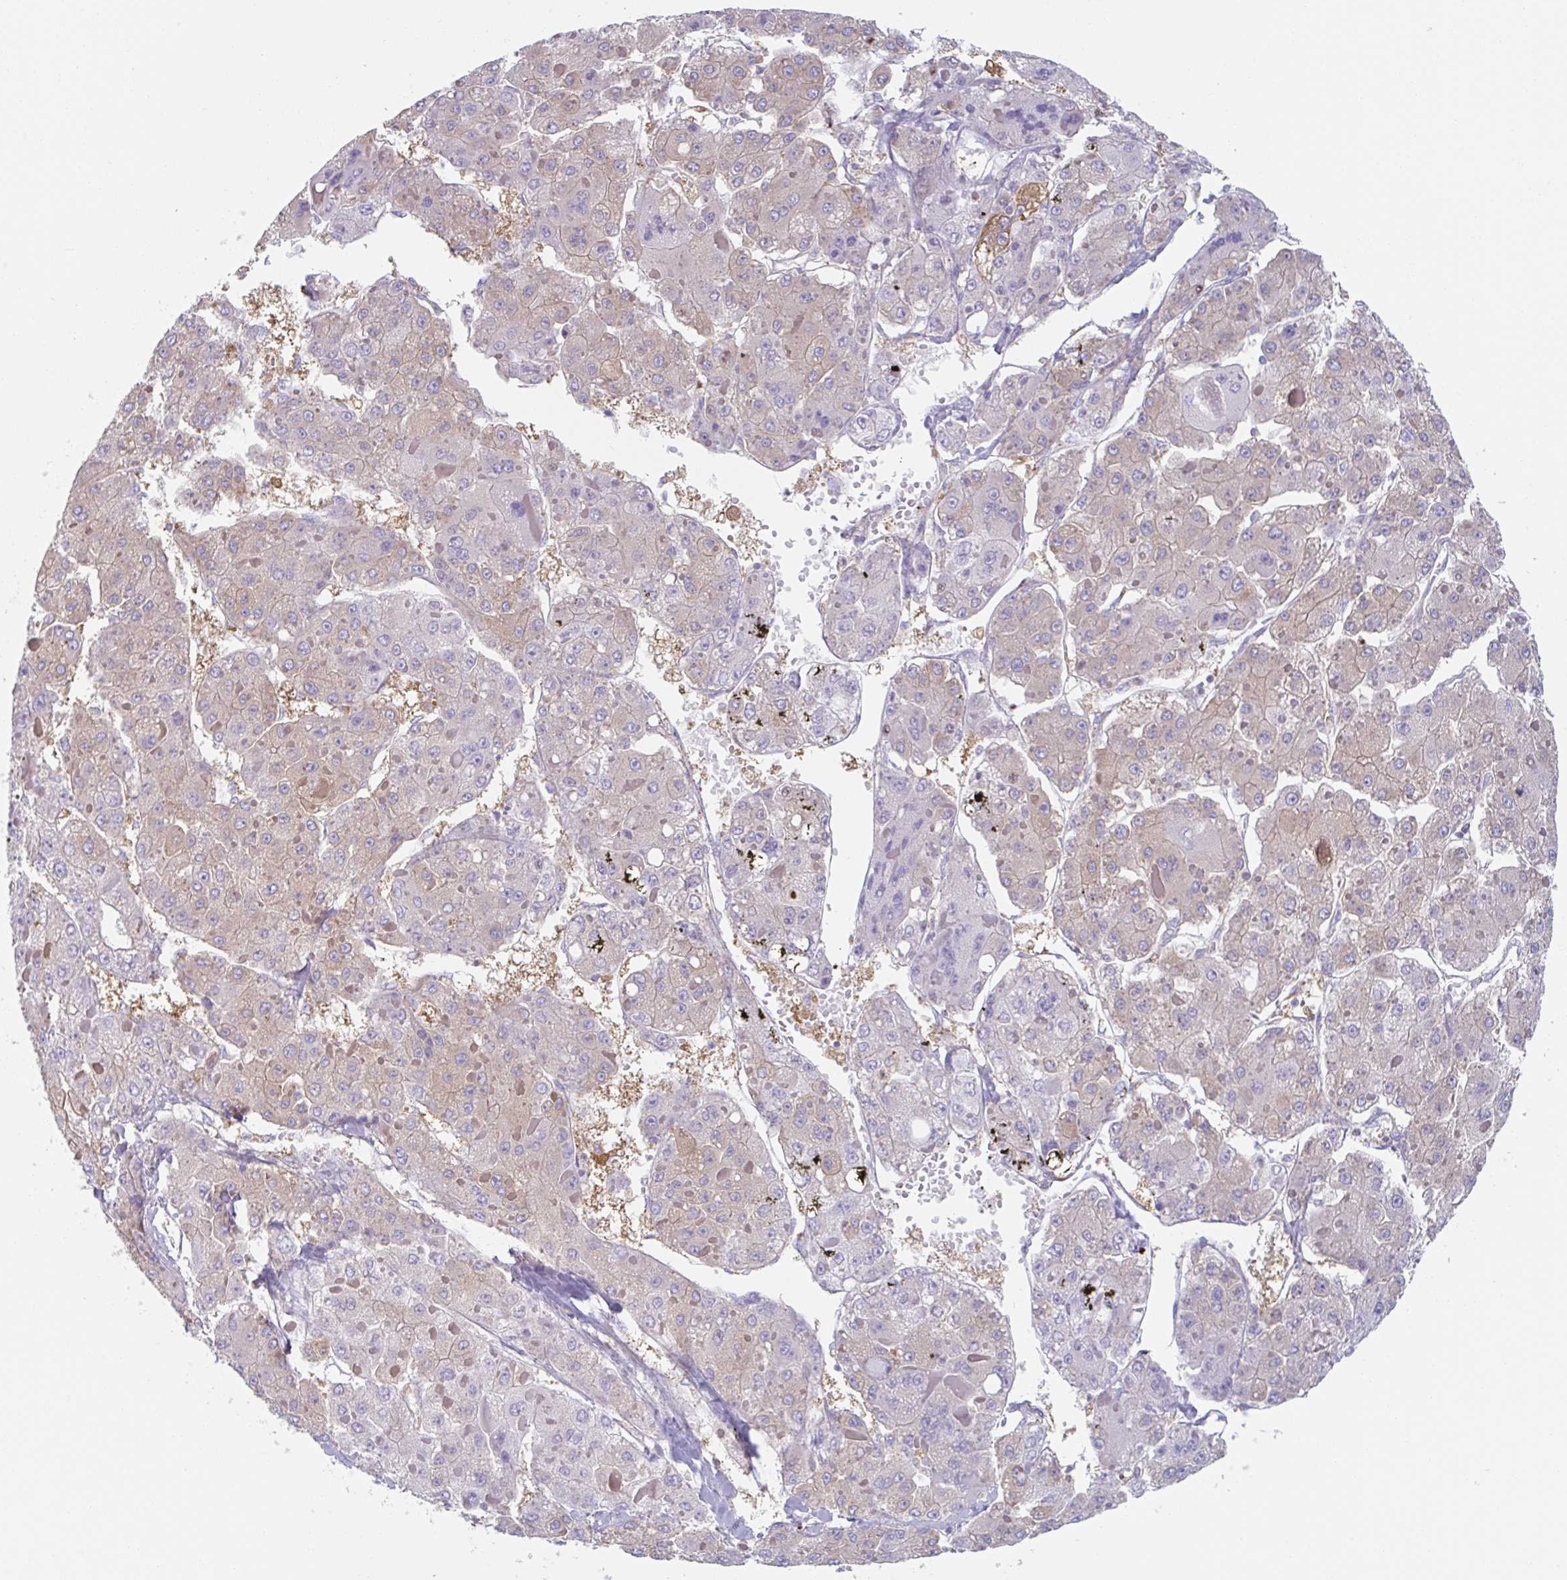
{"staining": {"intensity": "weak", "quantity": "<25%", "location": "cytoplasmic/membranous"}, "tissue": "liver cancer", "cell_type": "Tumor cells", "image_type": "cancer", "snomed": [{"axis": "morphology", "description": "Carcinoma, Hepatocellular, NOS"}, {"axis": "topography", "description": "Liver"}], "caption": "DAB immunohistochemical staining of liver cancer (hepatocellular carcinoma) reveals no significant positivity in tumor cells.", "gene": "AMPD2", "patient": {"sex": "female", "age": 73}}